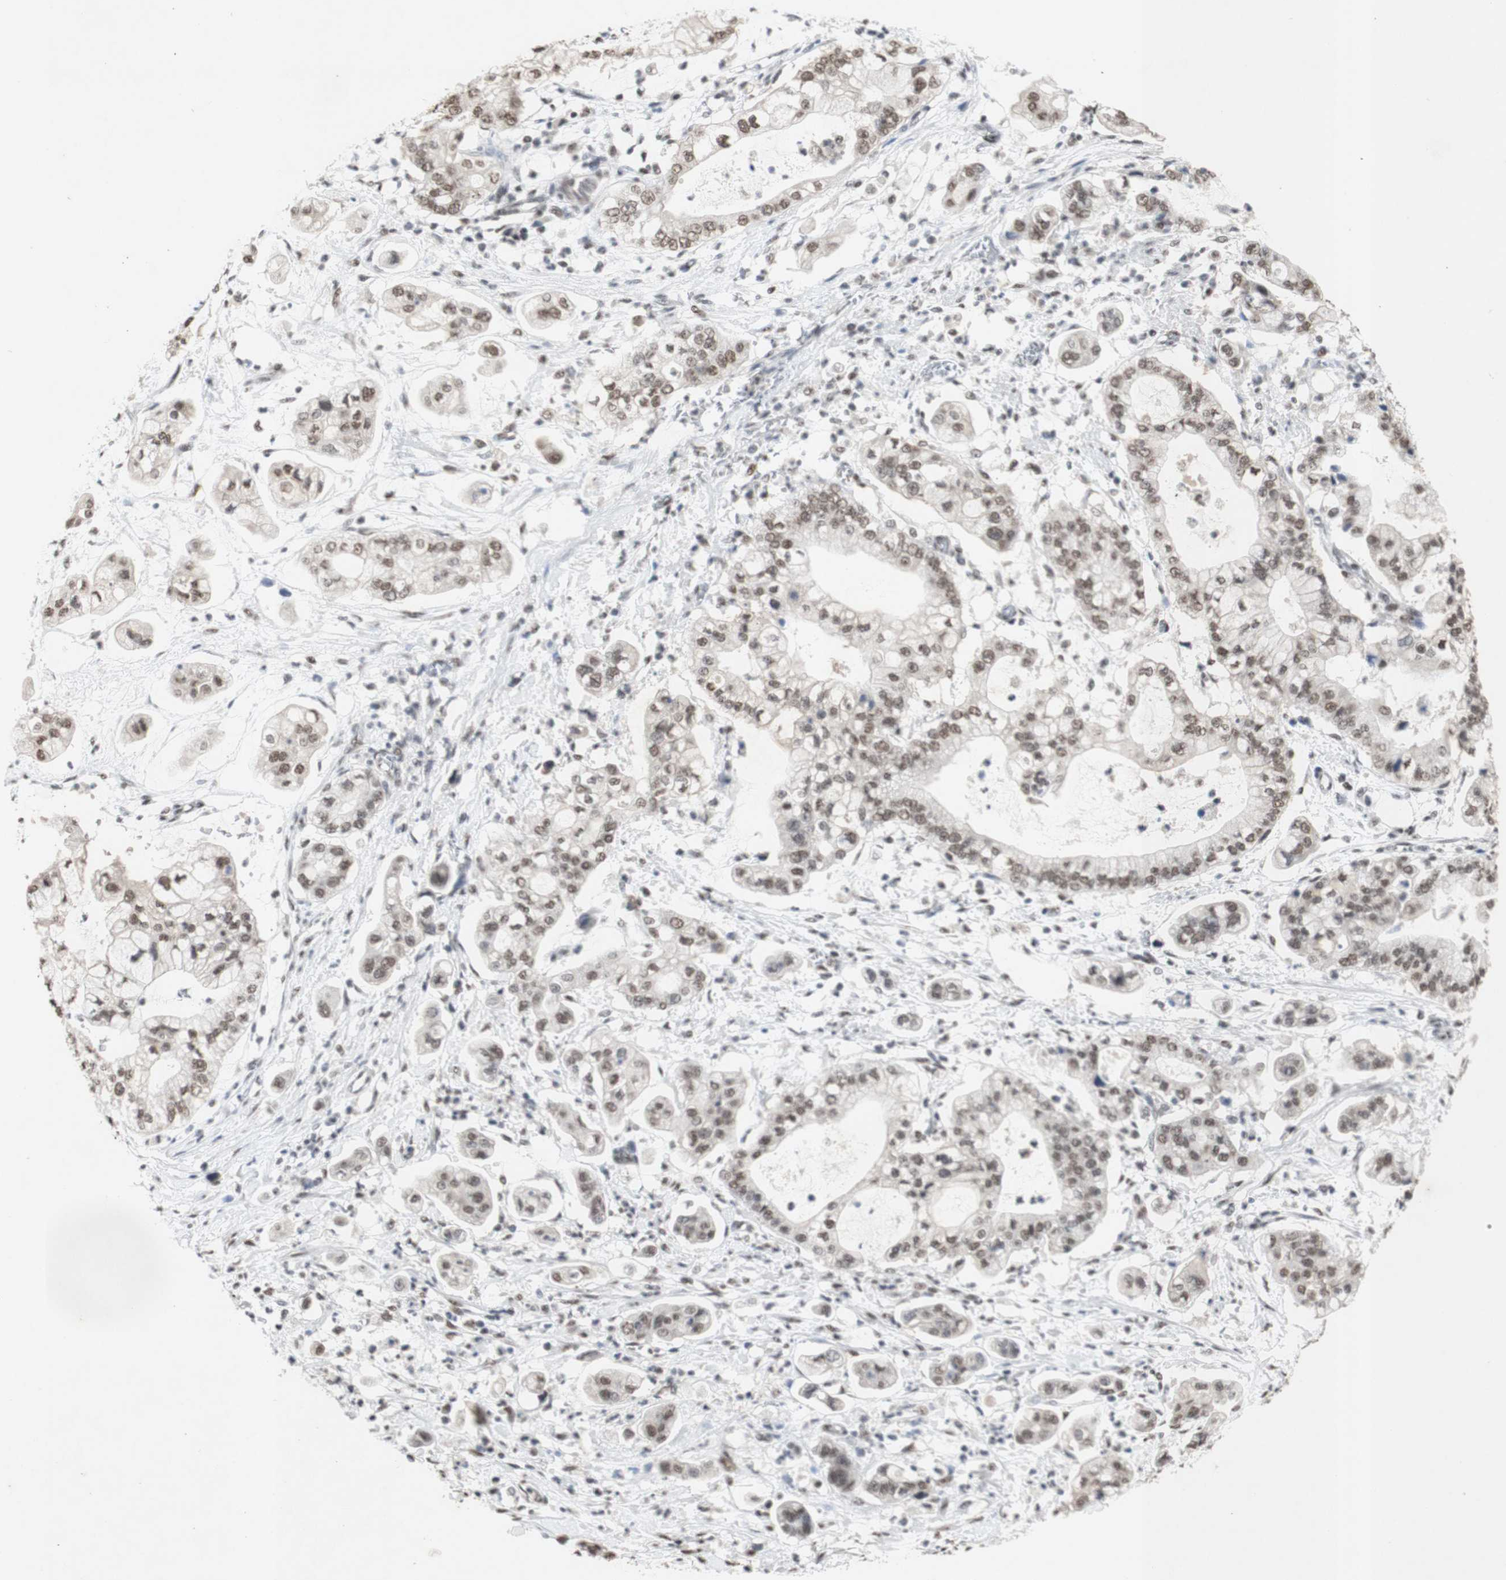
{"staining": {"intensity": "moderate", "quantity": ">75%", "location": "nuclear"}, "tissue": "stomach cancer", "cell_type": "Tumor cells", "image_type": "cancer", "snomed": [{"axis": "morphology", "description": "Adenocarcinoma, NOS"}, {"axis": "topography", "description": "Stomach"}], "caption": "Stomach adenocarcinoma stained with DAB (3,3'-diaminobenzidine) immunohistochemistry (IHC) displays medium levels of moderate nuclear expression in about >75% of tumor cells.", "gene": "SNRPB", "patient": {"sex": "male", "age": 76}}